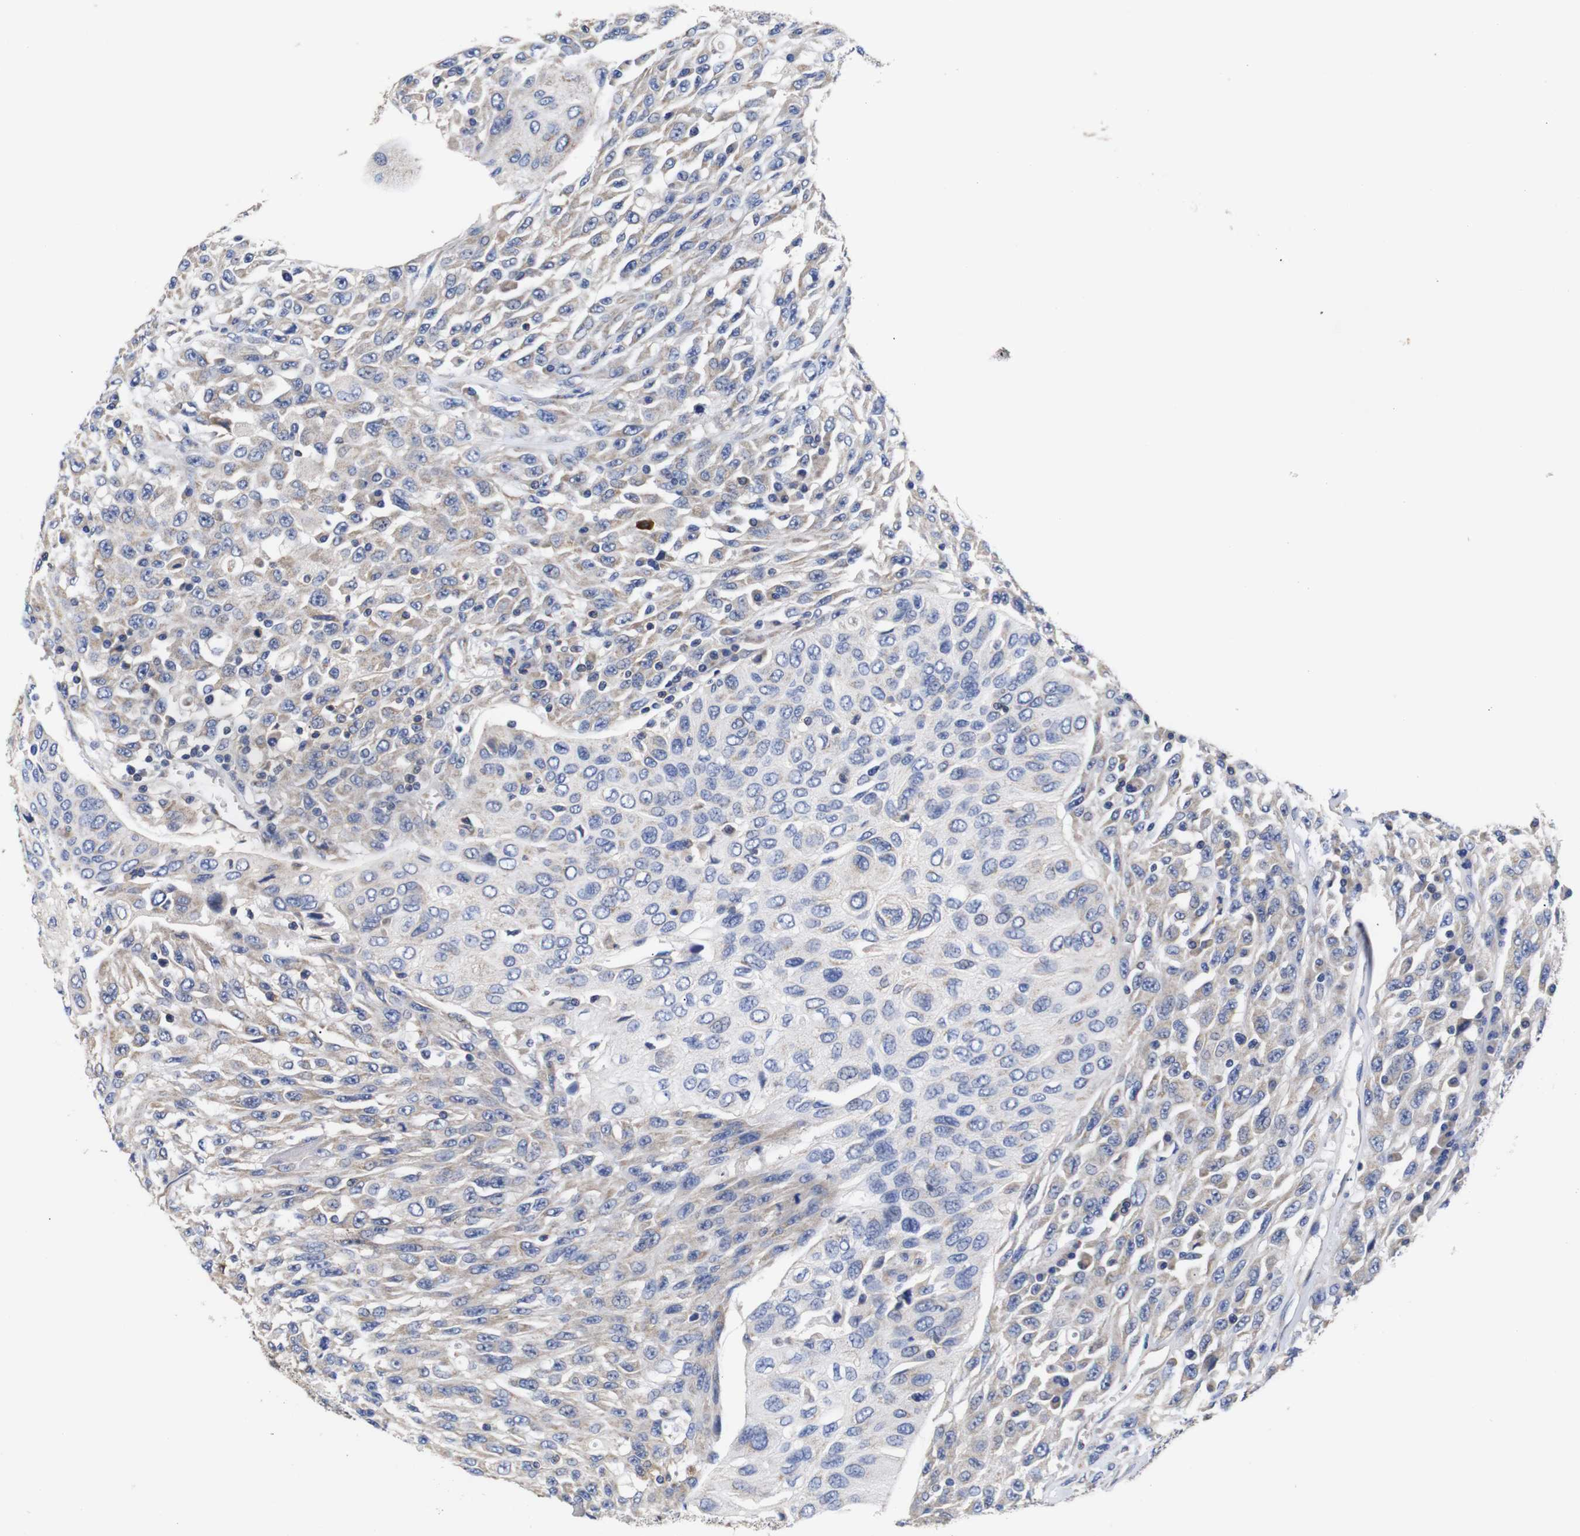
{"staining": {"intensity": "weak", "quantity": "<25%", "location": "cytoplasmic/membranous"}, "tissue": "urothelial cancer", "cell_type": "Tumor cells", "image_type": "cancer", "snomed": [{"axis": "morphology", "description": "Urothelial carcinoma, High grade"}, {"axis": "topography", "description": "Urinary bladder"}], "caption": "High magnification brightfield microscopy of urothelial cancer stained with DAB (3,3'-diaminobenzidine) (brown) and counterstained with hematoxylin (blue): tumor cells show no significant expression. (Stains: DAB (3,3'-diaminobenzidine) IHC with hematoxylin counter stain, Microscopy: brightfield microscopy at high magnification).", "gene": "OPN3", "patient": {"sex": "male", "age": 66}}